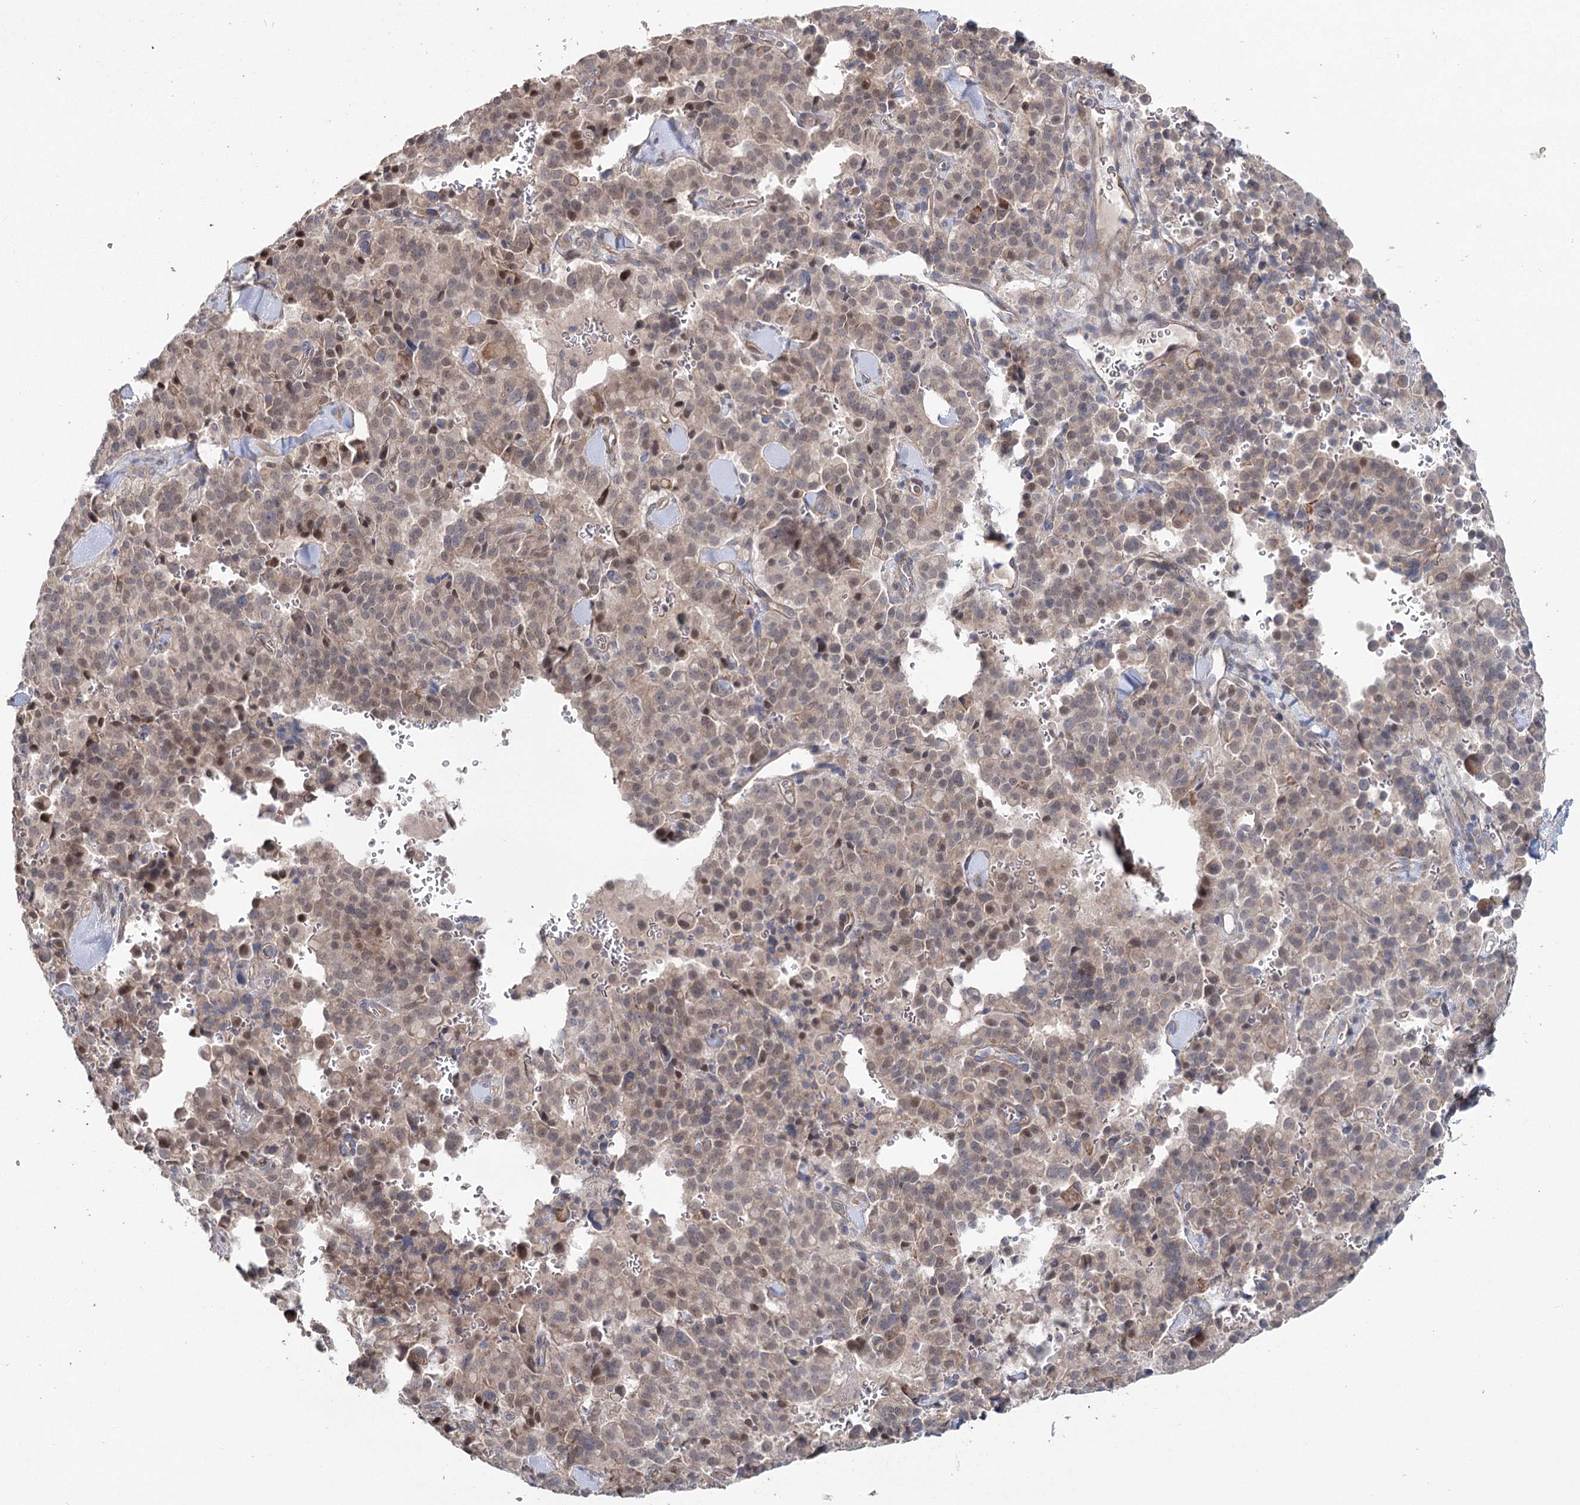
{"staining": {"intensity": "moderate", "quantity": "25%-75%", "location": "cytoplasmic/membranous,nuclear"}, "tissue": "pancreatic cancer", "cell_type": "Tumor cells", "image_type": "cancer", "snomed": [{"axis": "morphology", "description": "Adenocarcinoma, NOS"}, {"axis": "topography", "description": "Pancreas"}], "caption": "Immunohistochemical staining of human pancreatic cancer (adenocarcinoma) displays moderate cytoplasmic/membranous and nuclear protein positivity in about 25%-75% of tumor cells.", "gene": "MAP3K13", "patient": {"sex": "male", "age": 65}}